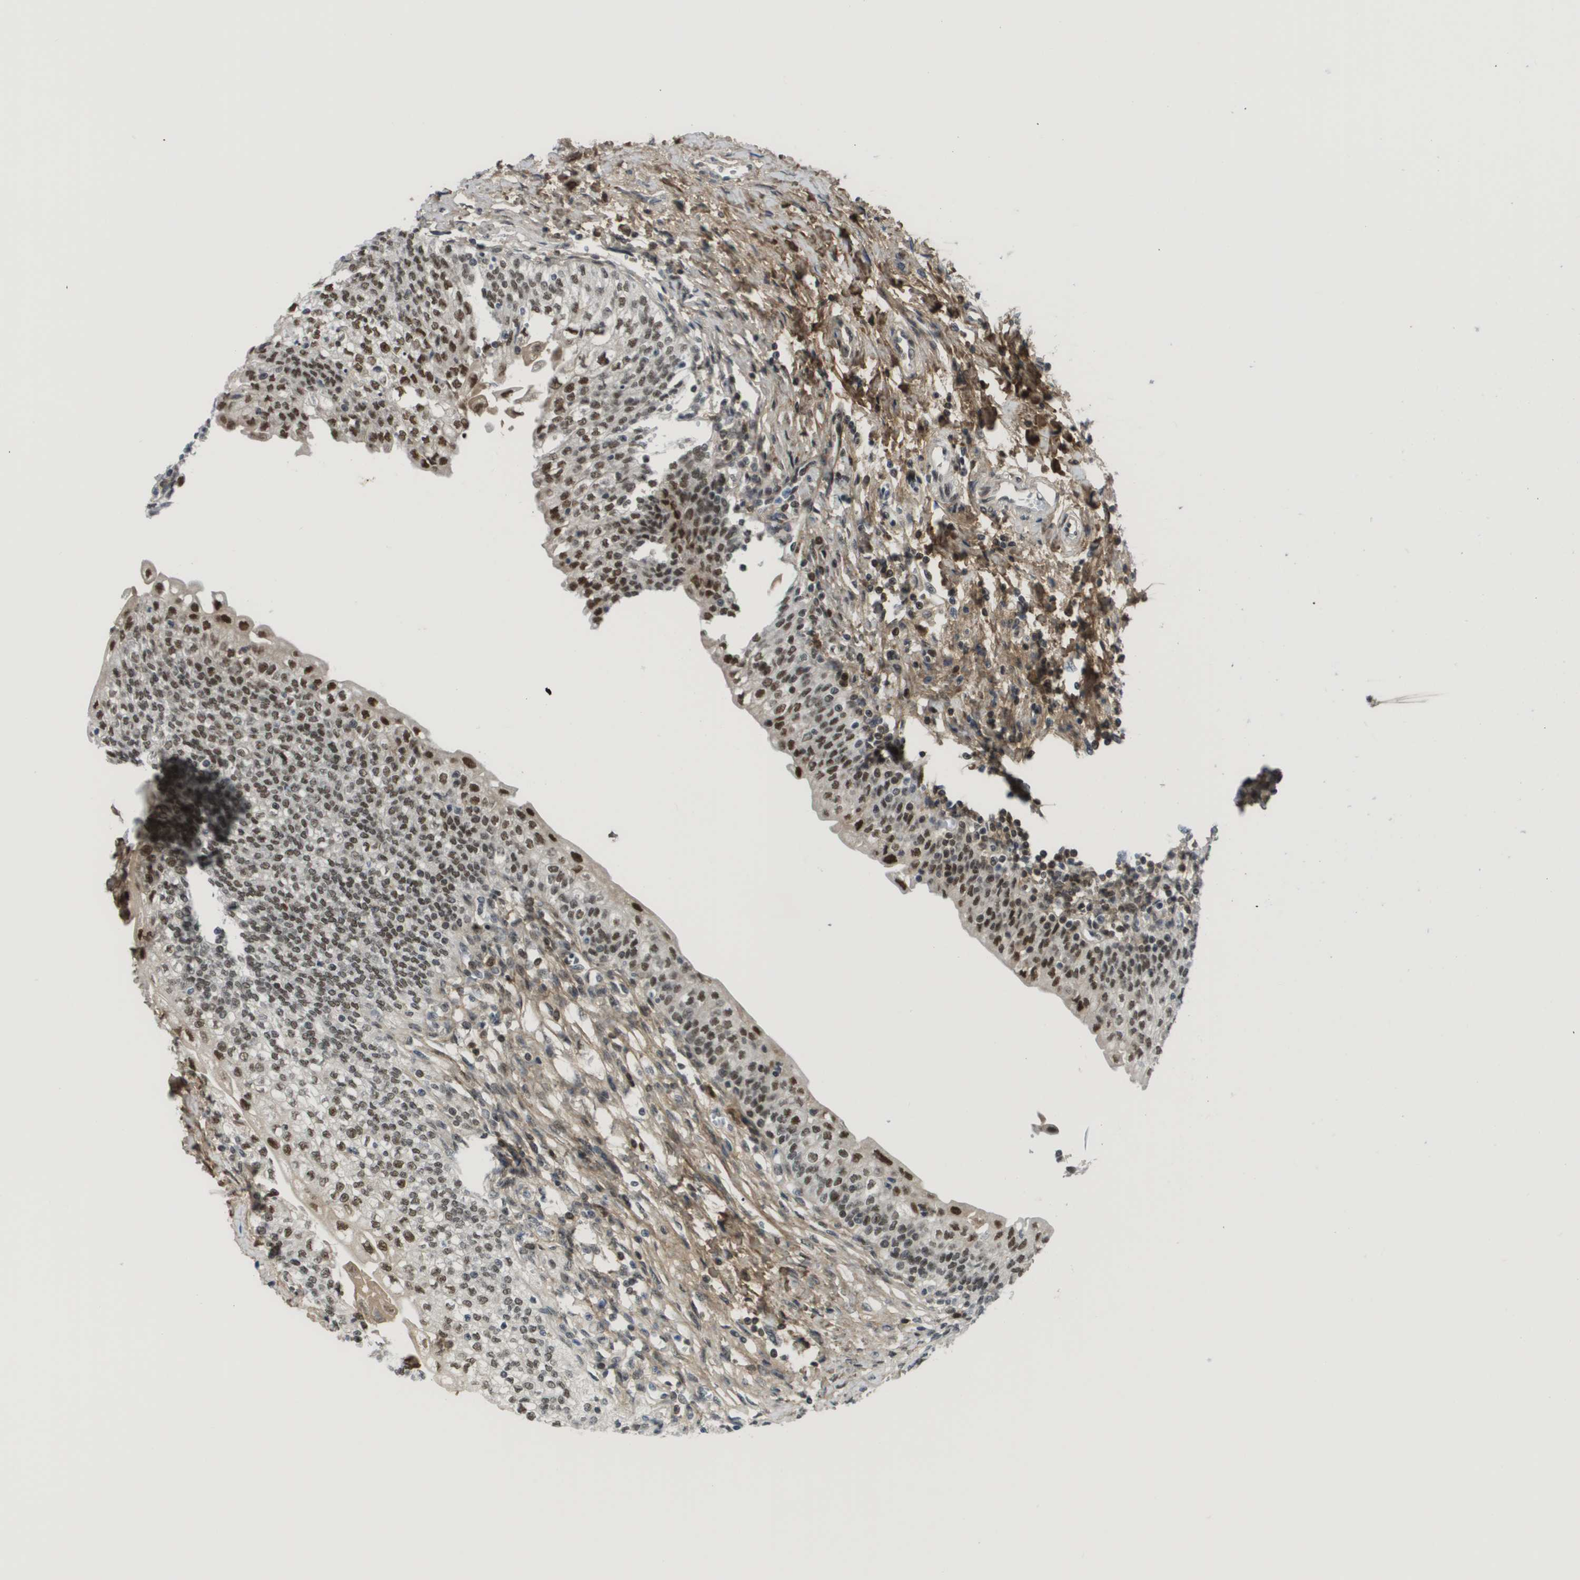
{"staining": {"intensity": "strong", "quantity": ">75%", "location": "nuclear"}, "tissue": "urinary bladder", "cell_type": "Urothelial cells", "image_type": "normal", "snomed": [{"axis": "morphology", "description": "Normal tissue, NOS"}, {"axis": "topography", "description": "Urinary bladder"}], "caption": "Protein staining exhibits strong nuclear expression in about >75% of urothelial cells in benign urinary bladder.", "gene": "SMARCAD1", "patient": {"sex": "male", "age": 55}}